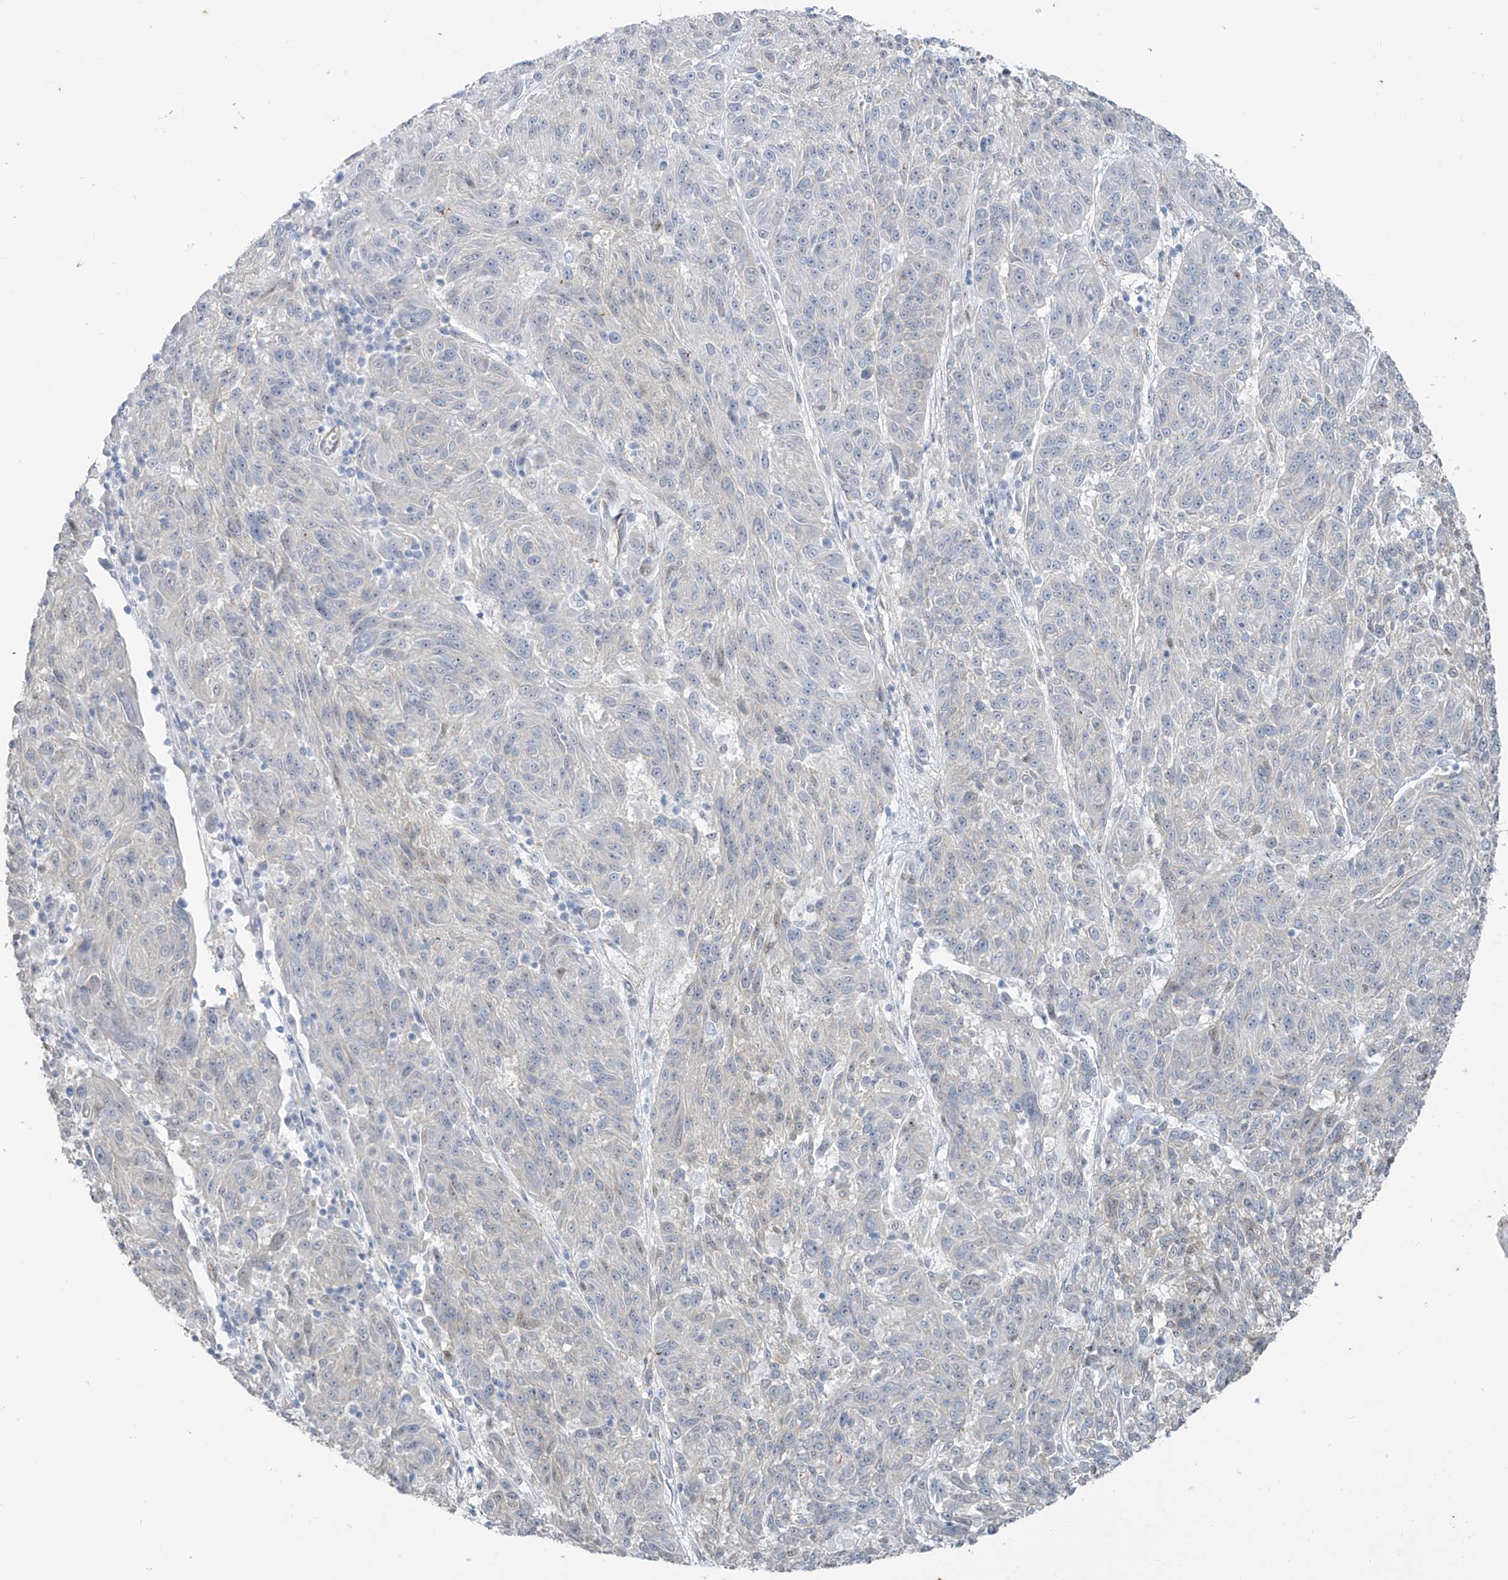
{"staining": {"intensity": "negative", "quantity": "none", "location": "none"}, "tissue": "melanoma", "cell_type": "Tumor cells", "image_type": "cancer", "snomed": [{"axis": "morphology", "description": "Malignant melanoma, NOS"}, {"axis": "topography", "description": "Skin"}], "caption": "Melanoma stained for a protein using immunohistochemistry exhibits no expression tumor cells.", "gene": "TUBE1", "patient": {"sex": "male", "age": 53}}